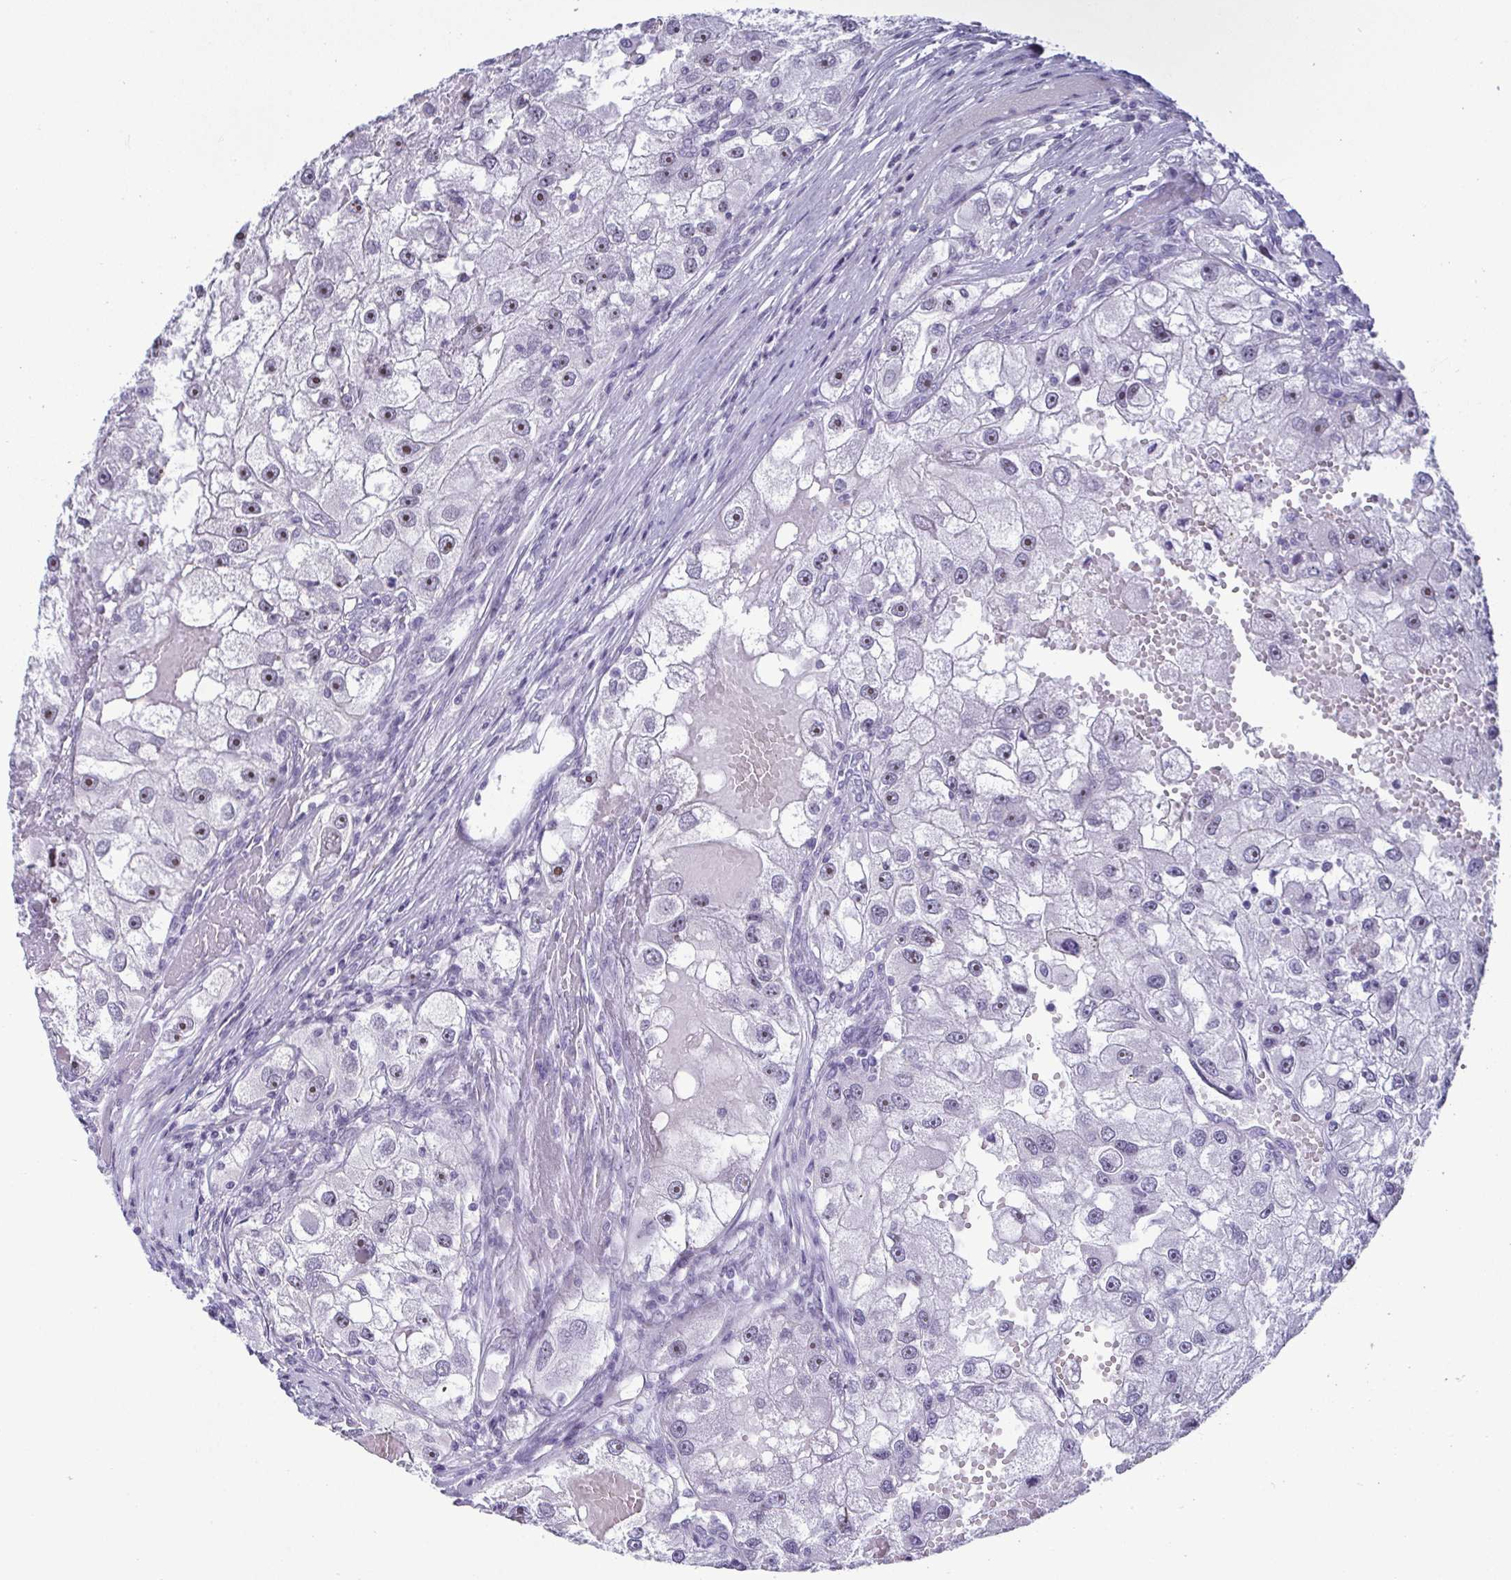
{"staining": {"intensity": "moderate", "quantity": "25%-75%", "location": "nuclear"}, "tissue": "renal cancer", "cell_type": "Tumor cells", "image_type": "cancer", "snomed": [{"axis": "morphology", "description": "Adenocarcinoma, NOS"}, {"axis": "topography", "description": "Kidney"}], "caption": "Renal cancer (adenocarcinoma) stained with DAB (3,3'-diaminobenzidine) IHC demonstrates medium levels of moderate nuclear expression in approximately 25%-75% of tumor cells.", "gene": "BZW1", "patient": {"sex": "male", "age": 63}}